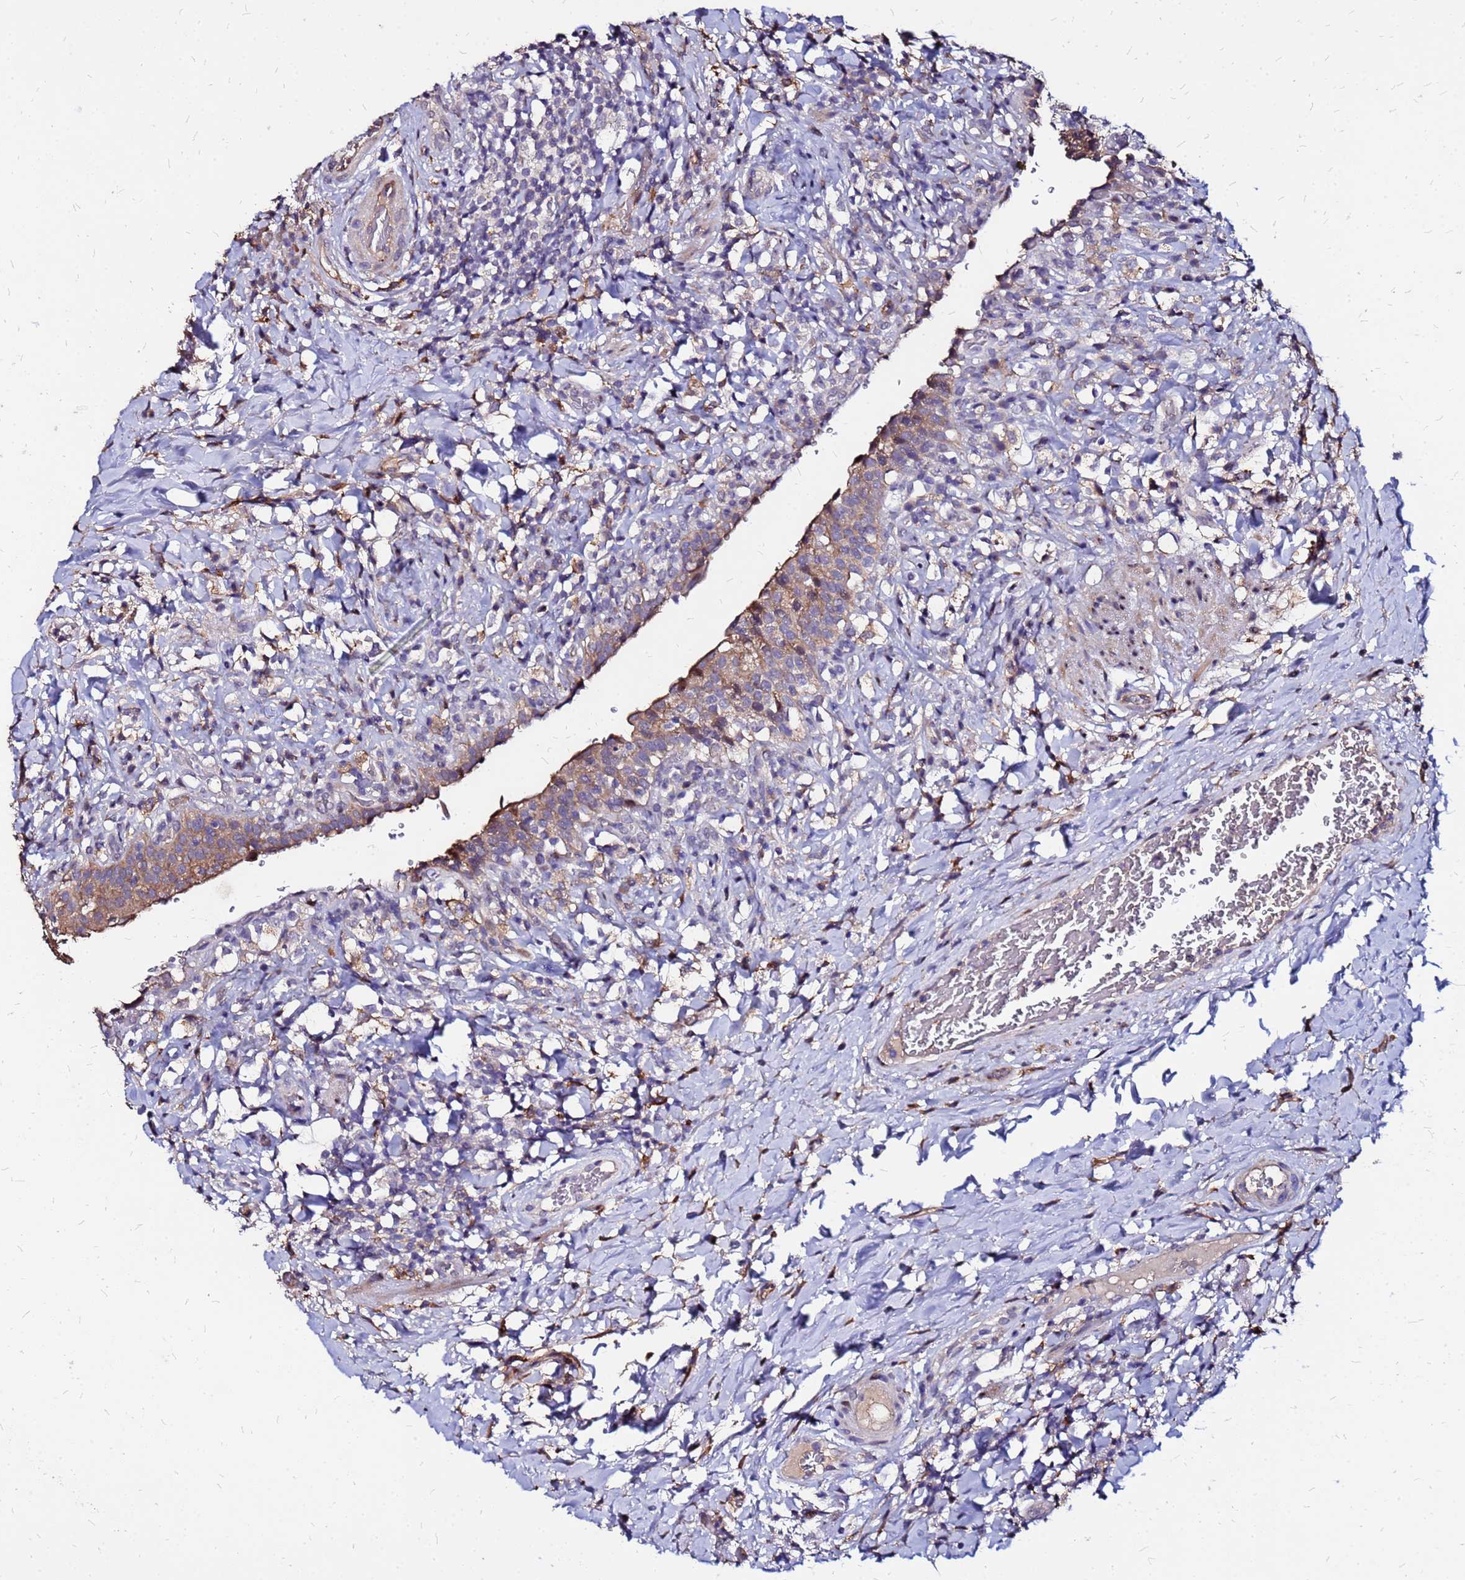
{"staining": {"intensity": "moderate", "quantity": ">75%", "location": "cytoplasmic/membranous,nuclear"}, "tissue": "urinary bladder", "cell_type": "Urothelial cells", "image_type": "normal", "snomed": [{"axis": "morphology", "description": "Normal tissue, NOS"}, {"axis": "morphology", "description": "Inflammation, NOS"}, {"axis": "topography", "description": "Urinary bladder"}], "caption": "A brown stain labels moderate cytoplasmic/membranous,nuclear staining of a protein in urothelial cells of benign human urinary bladder.", "gene": "ARHGEF35", "patient": {"sex": "male", "age": 64}}